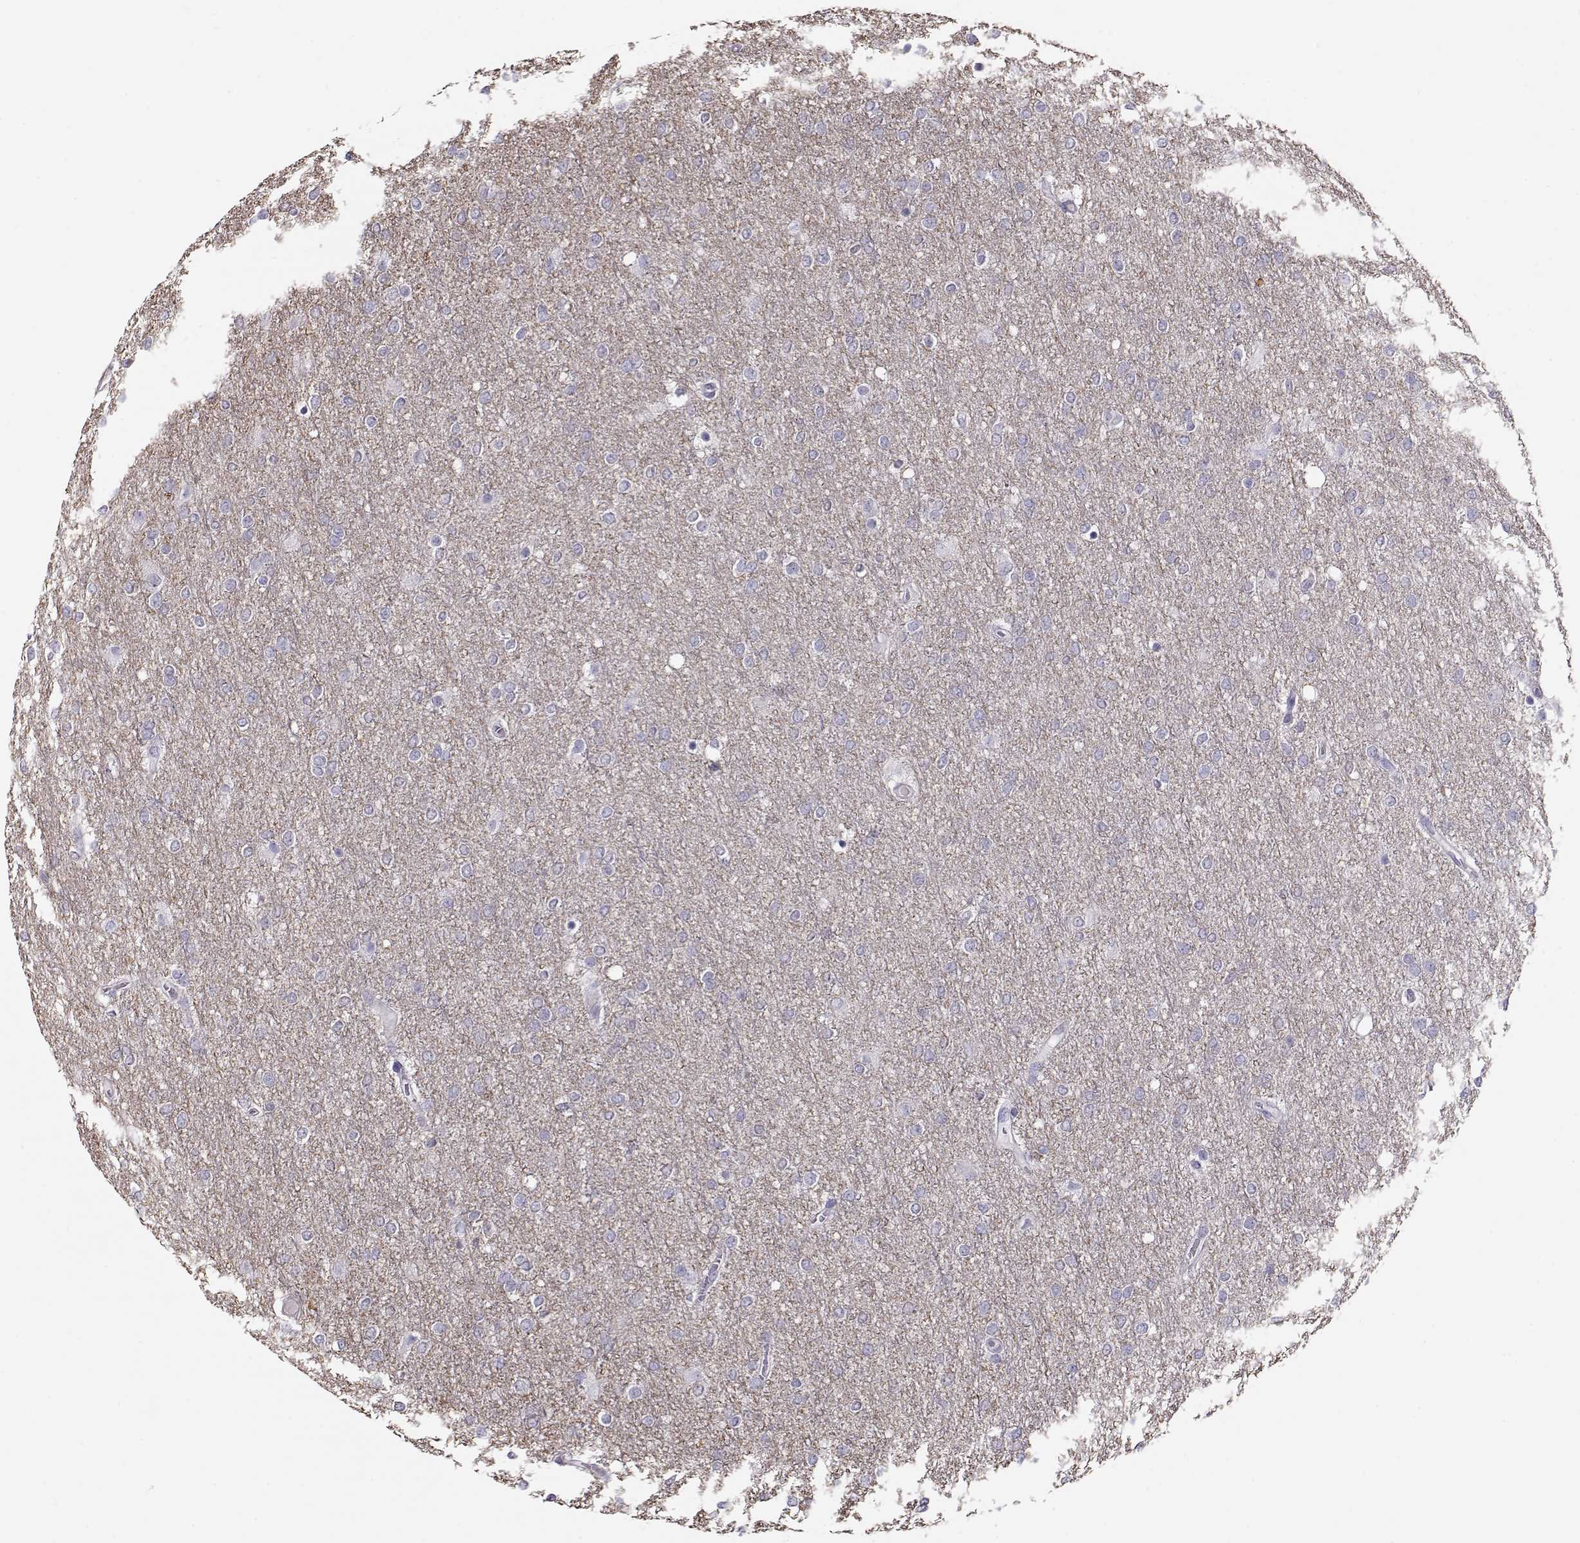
{"staining": {"intensity": "negative", "quantity": "none", "location": "none"}, "tissue": "glioma", "cell_type": "Tumor cells", "image_type": "cancer", "snomed": [{"axis": "morphology", "description": "Glioma, malignant, High grade"}, {"axis": "topography", "description": "Brain"}], "caption": "Image shows no significant protein expression in tumor cells of high-grade glioma (malignant). Nuclei are stained in blue.", "gene": "RBM44", "patient": {"sex": "female", "age": 61}}